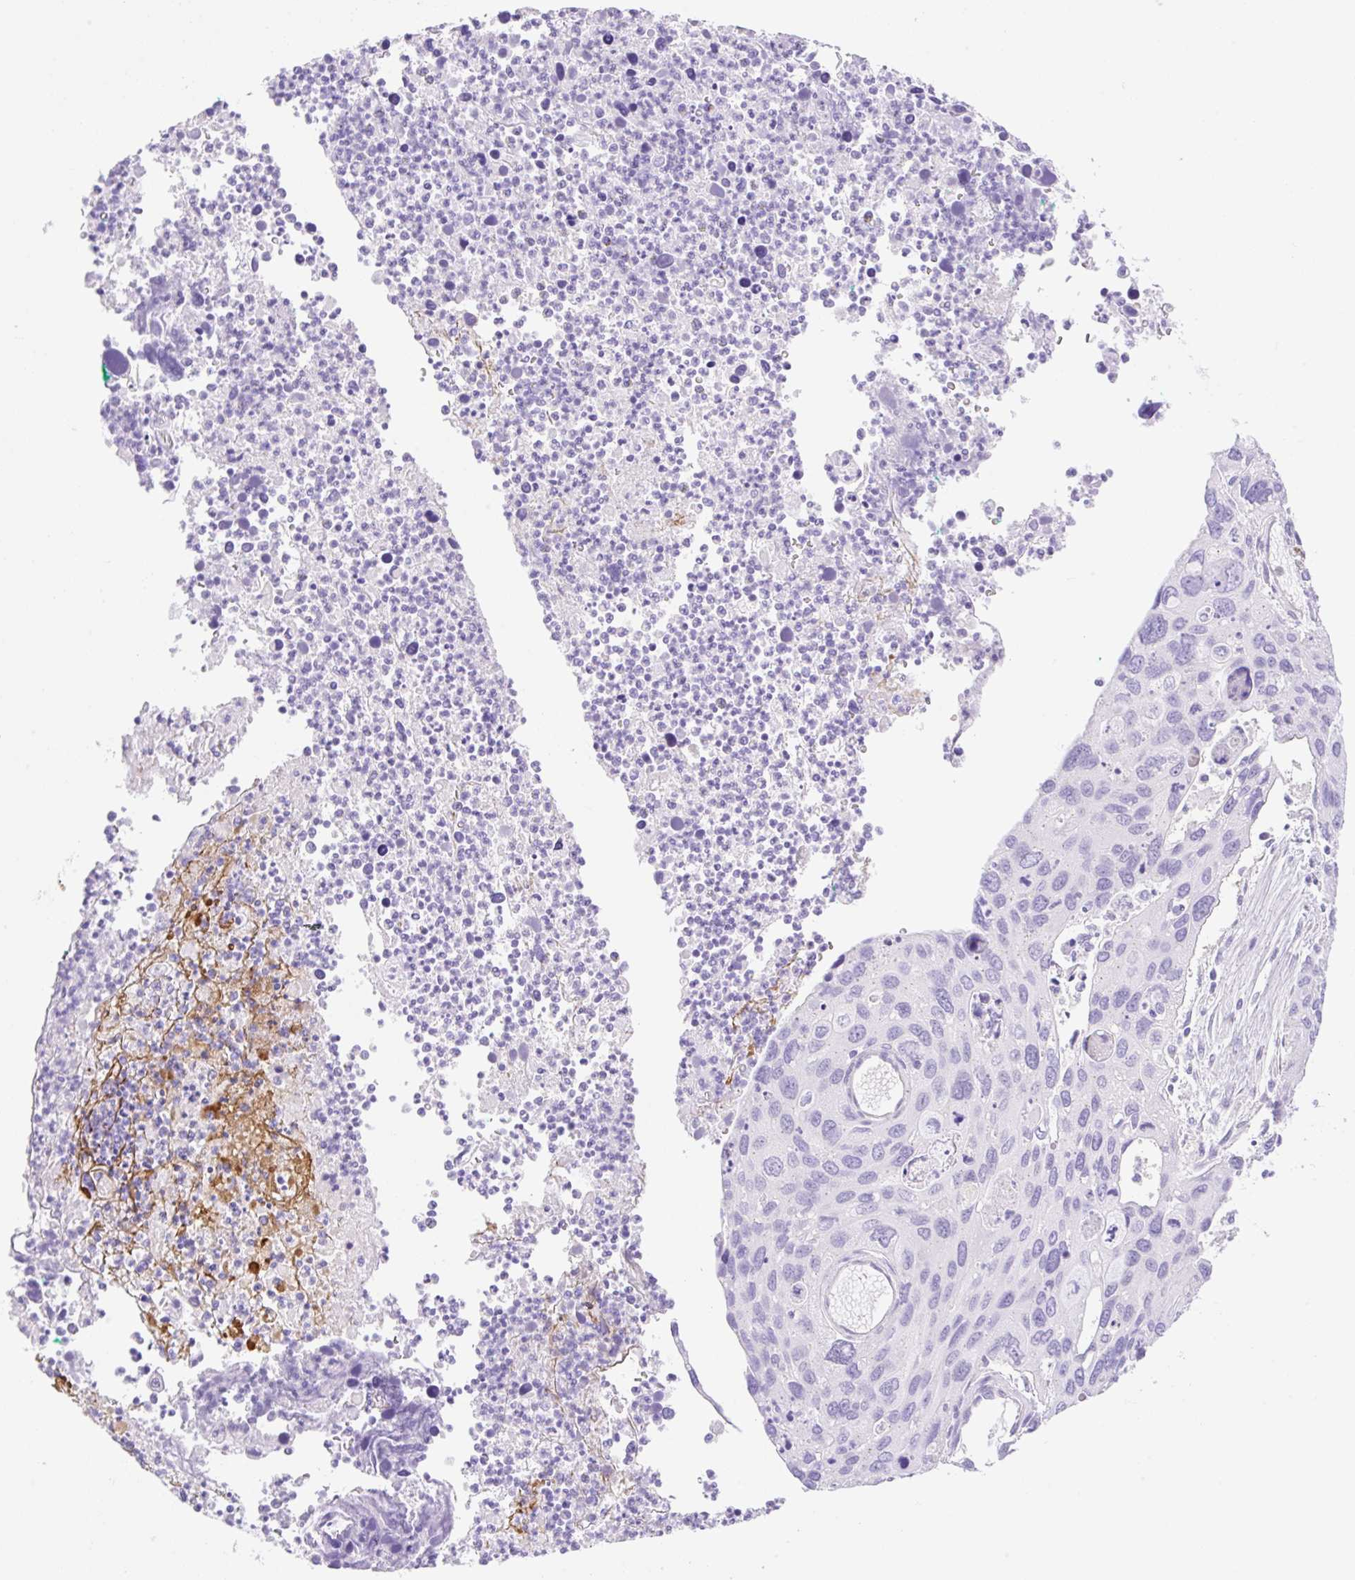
{"staining": {"intensity": "negative", "quantity": "none", "location": "none"}, "tissue": "cervical cancer", "cell_type": "Tumor cells", "image_type": "cancer", "snomed": [{"axis": "morphology", "description": "Squamous cell carcinoma, NOS"}, {"axis": "topography", "description": "Cervix"}], "caption": "Protein analysis of cervical cancer demonstrates no significant expression in tumor cells.", "gene": "CDX1", "patient": {"sex": "female", "age": 55}}